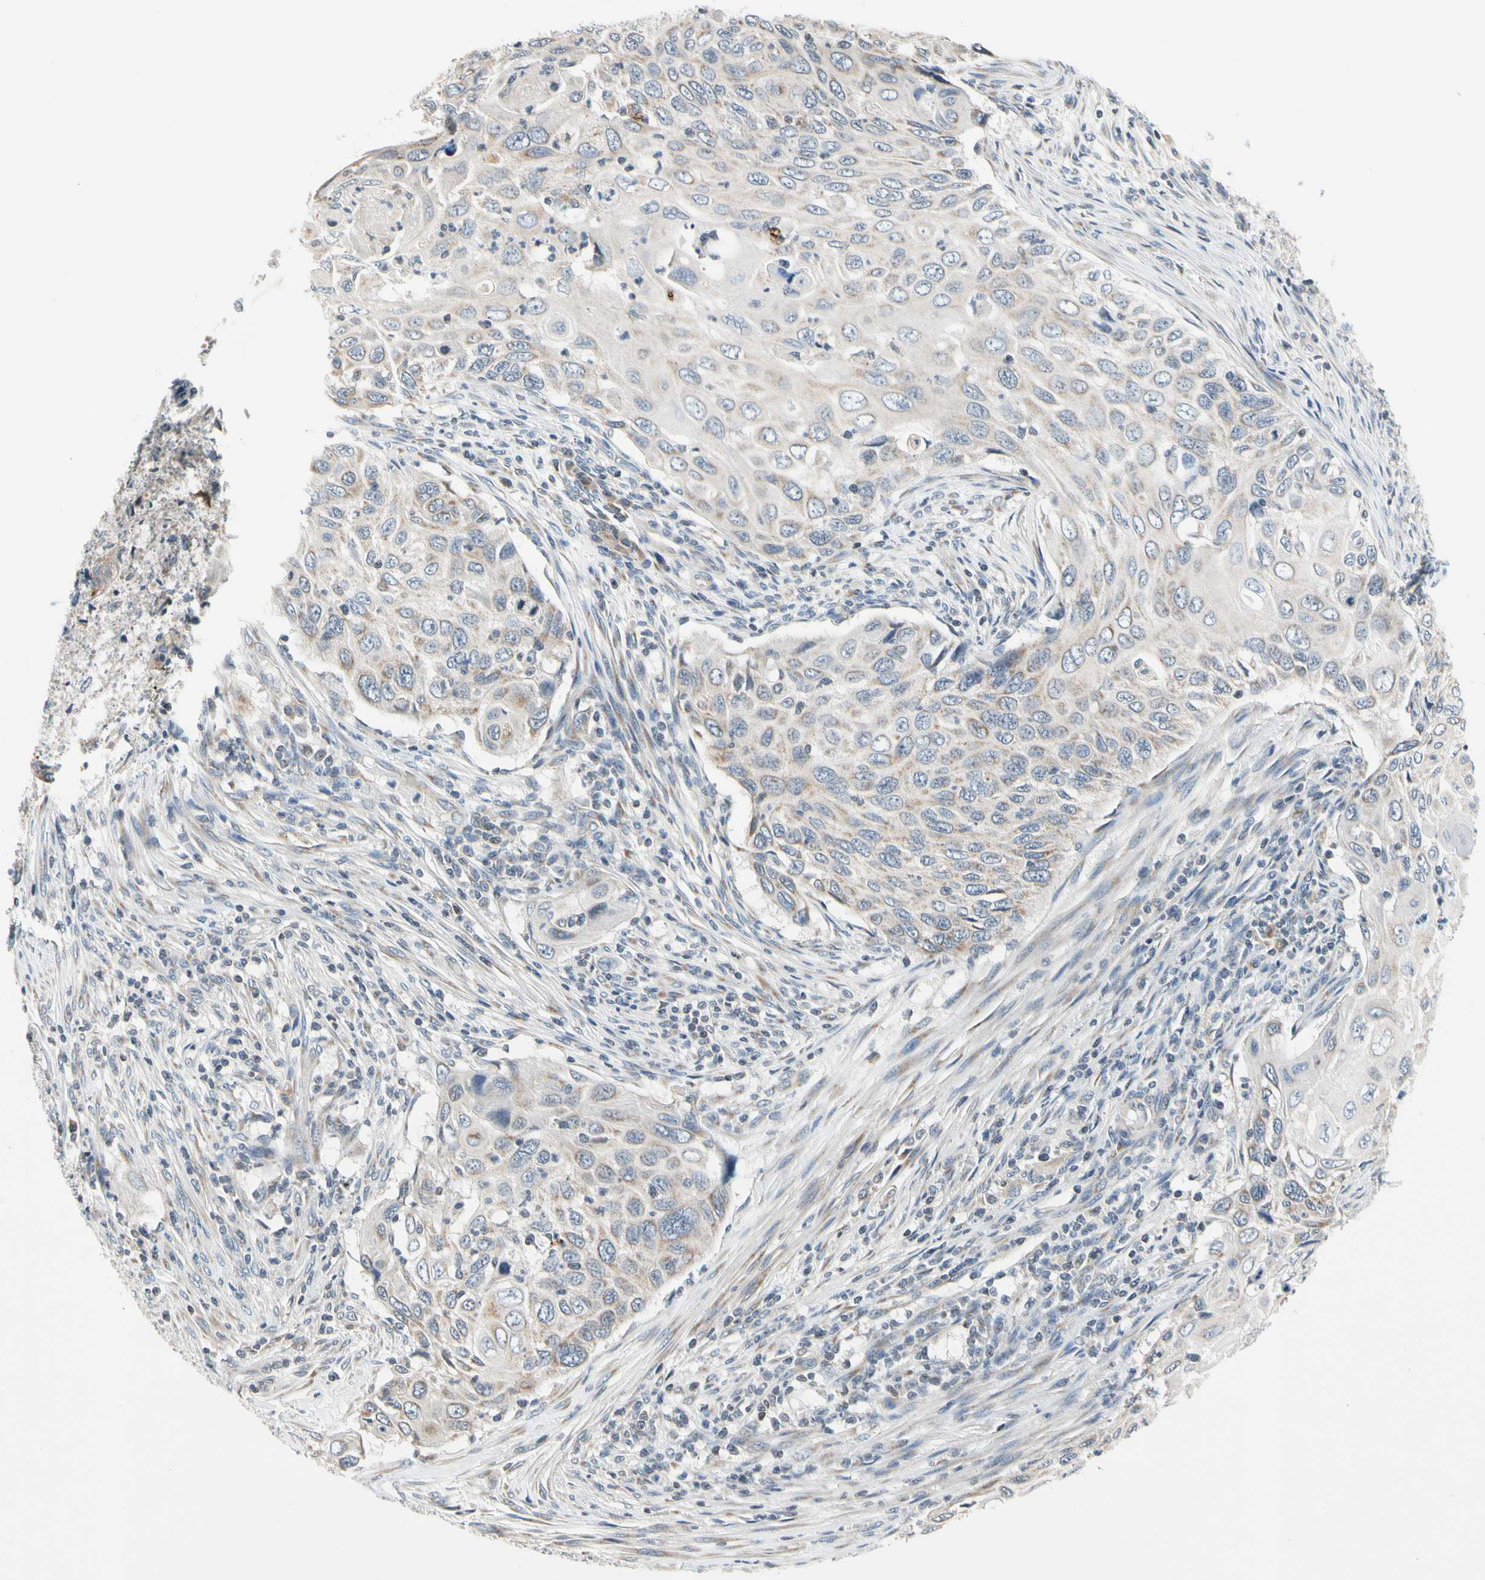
{"staining": {"intensity": "negative", "quantity": "none", "location": "none"}, "tissue": "cervical cancer", "cell_type": "Tumor cells", "image_type": "cancer", "snomed": [{"axis": "morphology", "description": "Squamous cell carcinoma, NOS"}, {"axis": "topography", "description": "Cervix"}], "caption": "Human squamous cell carcinoma (cervical) stained for a protein using immunohistochemistry (IHC) reveals no positivity in tumor cells.", "gene": "SOX30", "patient": {"sex": "female", "age": 70}}